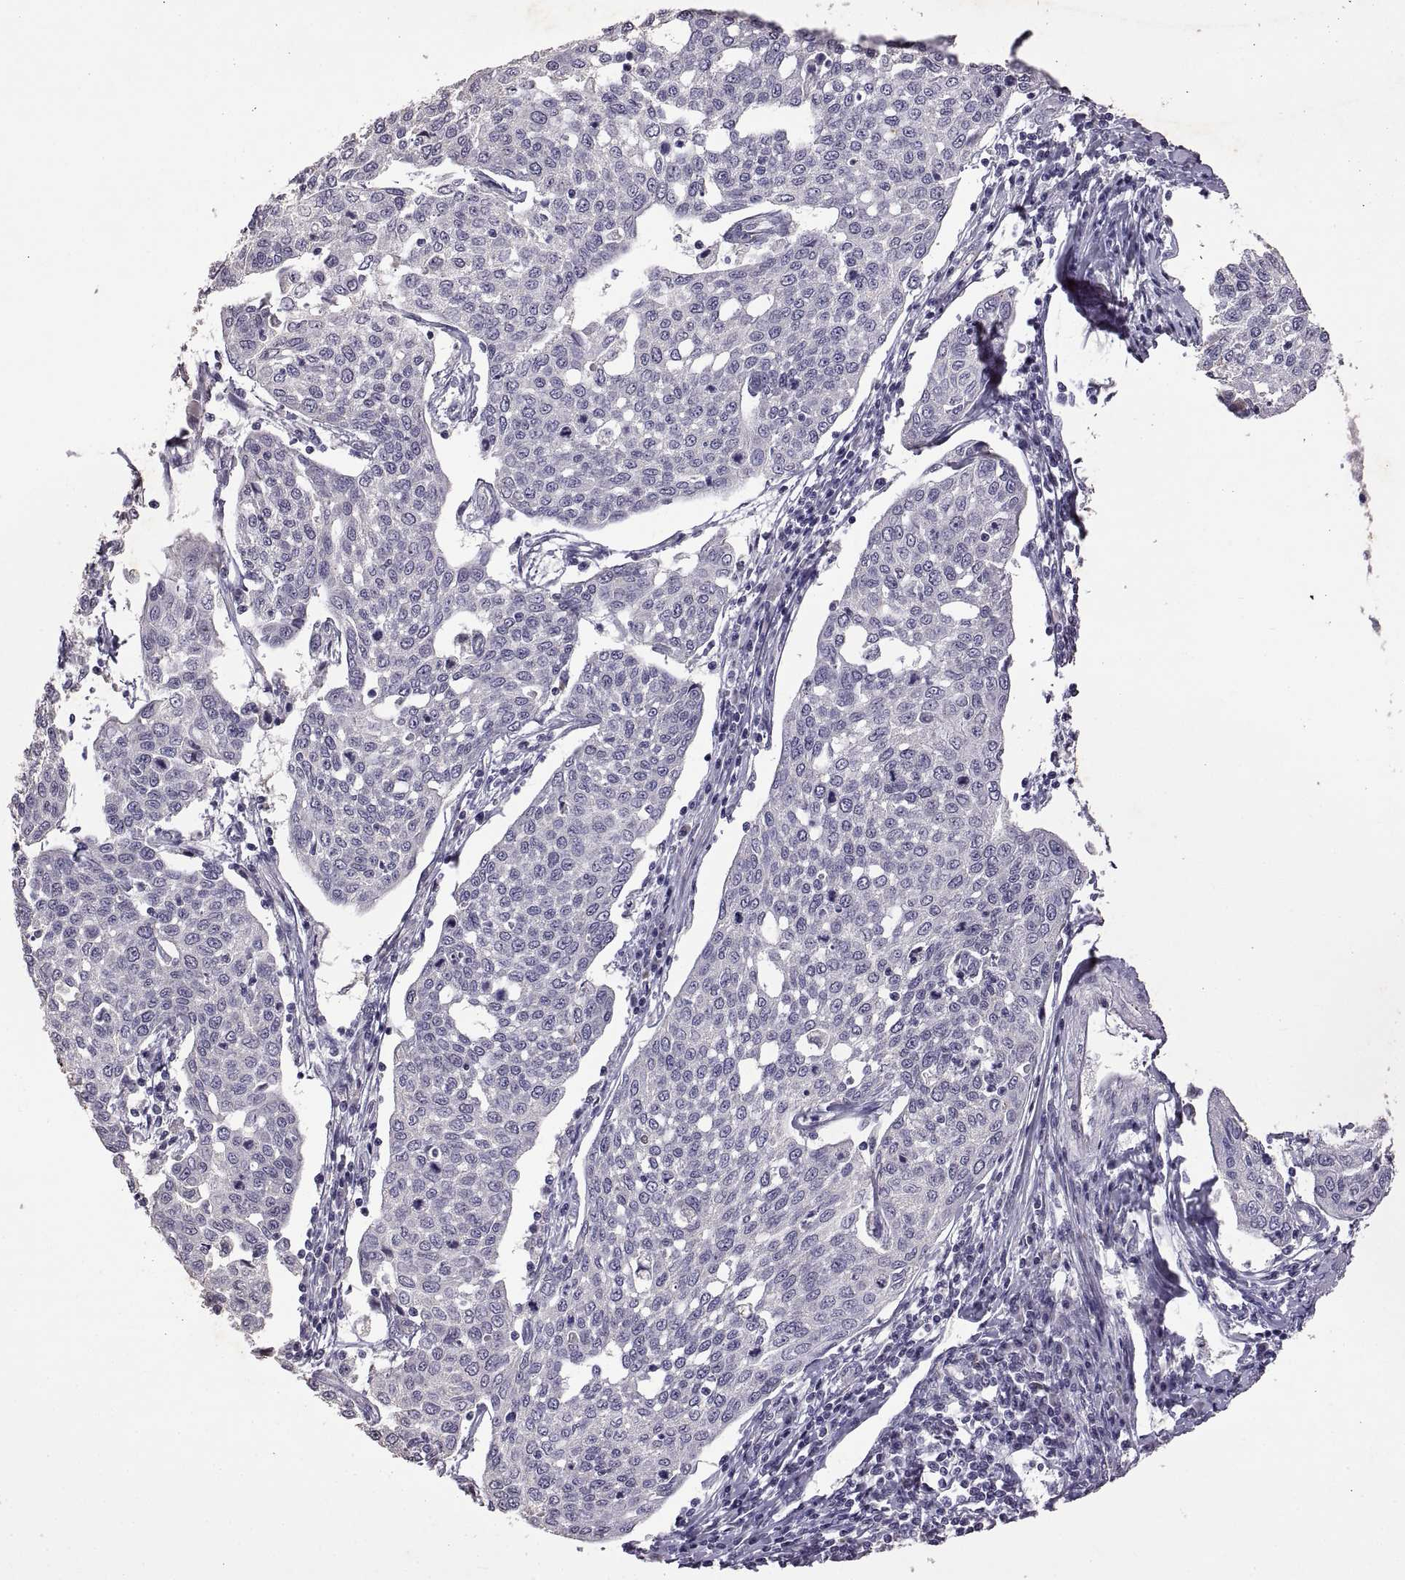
{"staining": {"intensity": "negative", "quantity": "none", "location": "none"}, "tissue": "cervical cancer", "cell_type": "Tumor cells", "image_type": "cancer", "snomed": [{"axis": "morphology", "description": "Squamous cell carcinoma, NOS"}, {"axis": "topography", "description": "Cervix"}], "caption": "The photomicrograph demonstrates no staining of tumor cells in squamous cell carcinoma (cervical).", "gene": "DEFB136", "patient": {"sex": "female", "age": 34}}